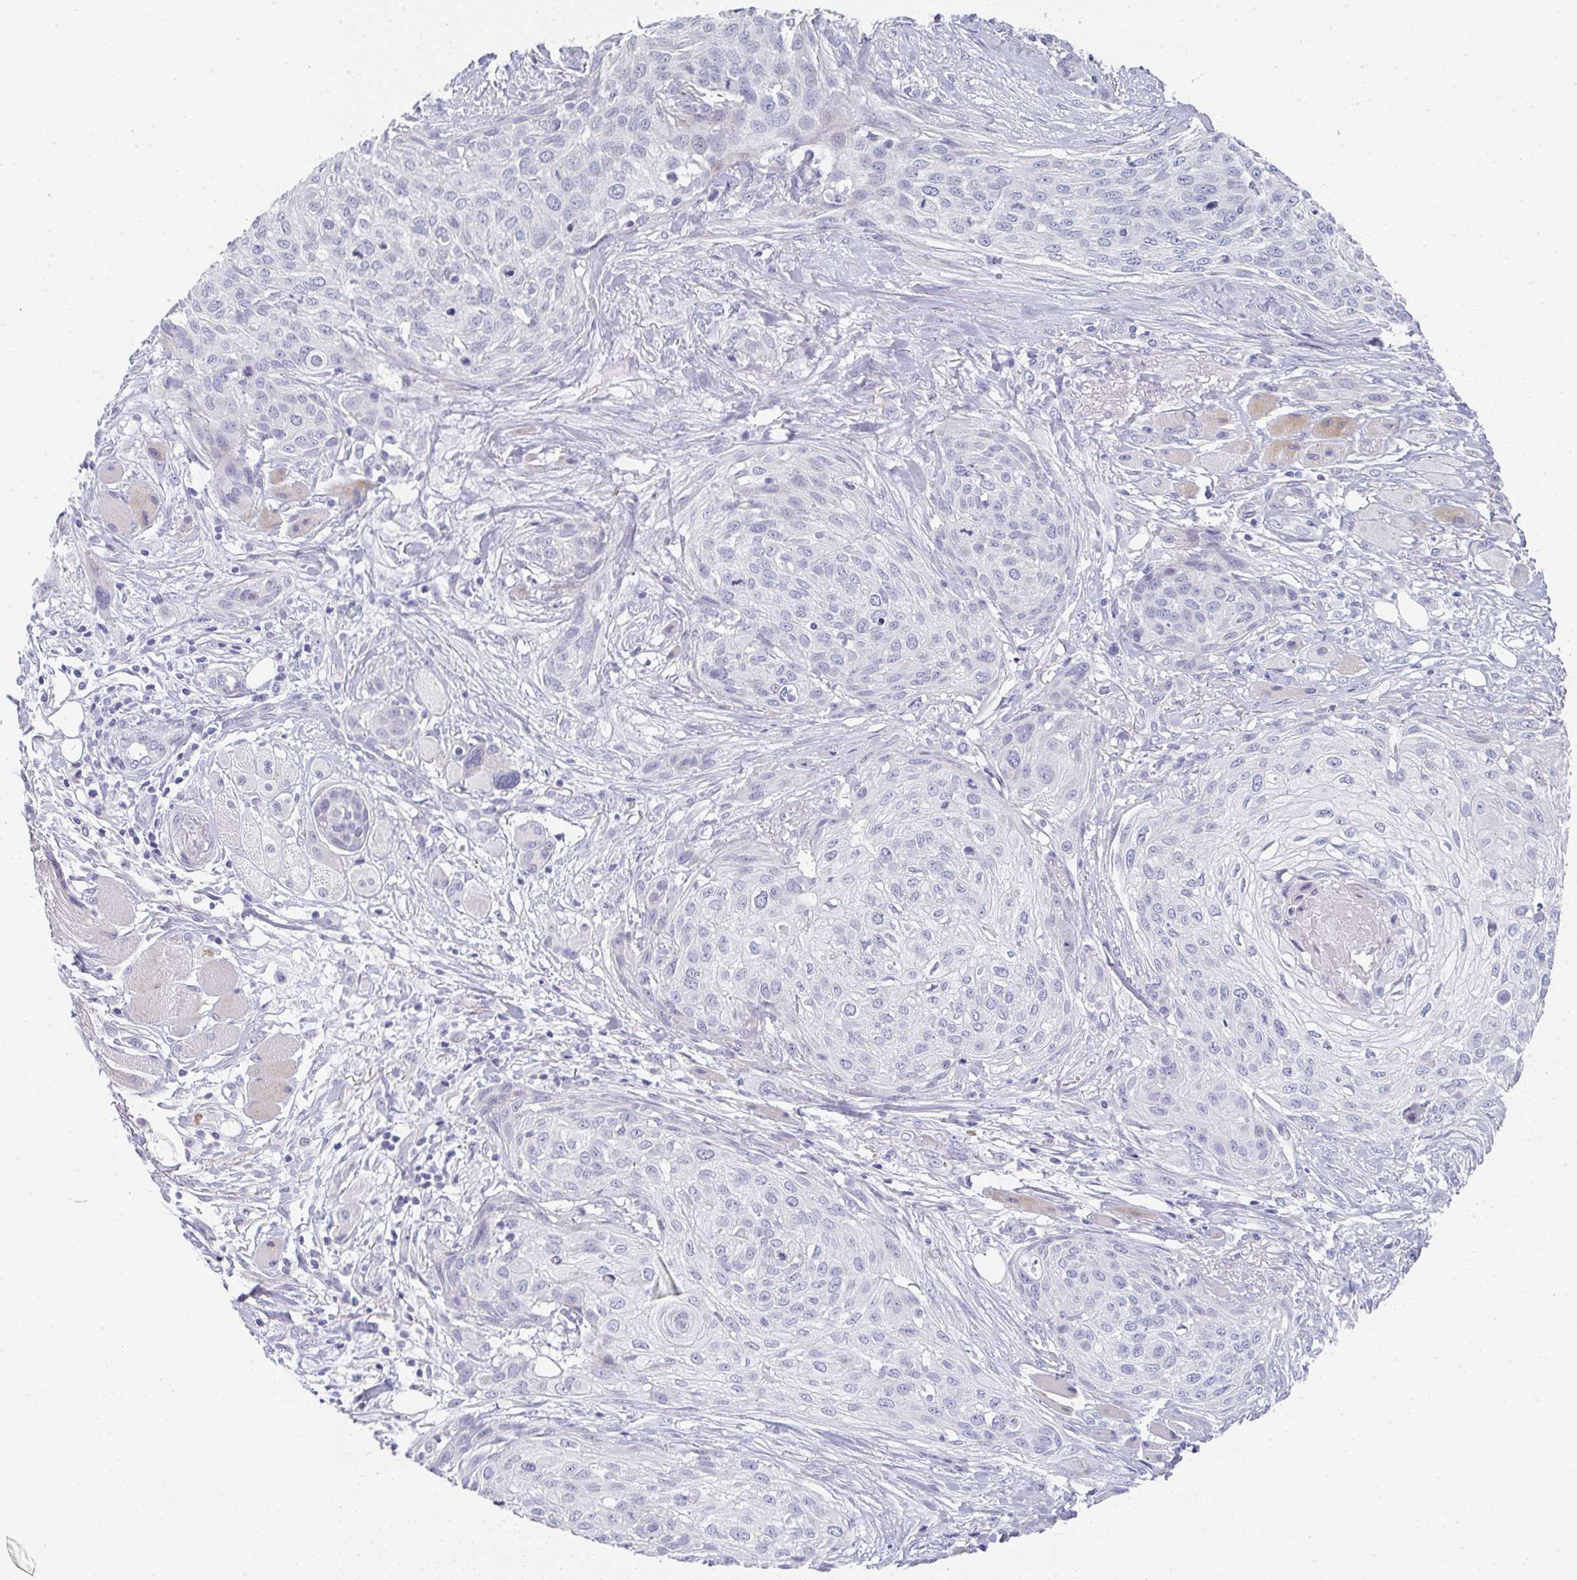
{"staining": {"intensity": "negative", "quantity": "none", "location": "none"}, "tissue": "skin cancer", "cell_type": "Tumor cells", "image_type": "cancer", "snomed": [{"axis": "morphology", "description": "Squamous cell carcinoma, NOS"}, {"axis": "topography", "description": "Skin"}], "caption": "Histopathology image shows no significant protein positivity in tumor cells of skin squamous cell carcinoma.", "gene": "NEU2", "patient": {"sex": "female", "age": 87}}